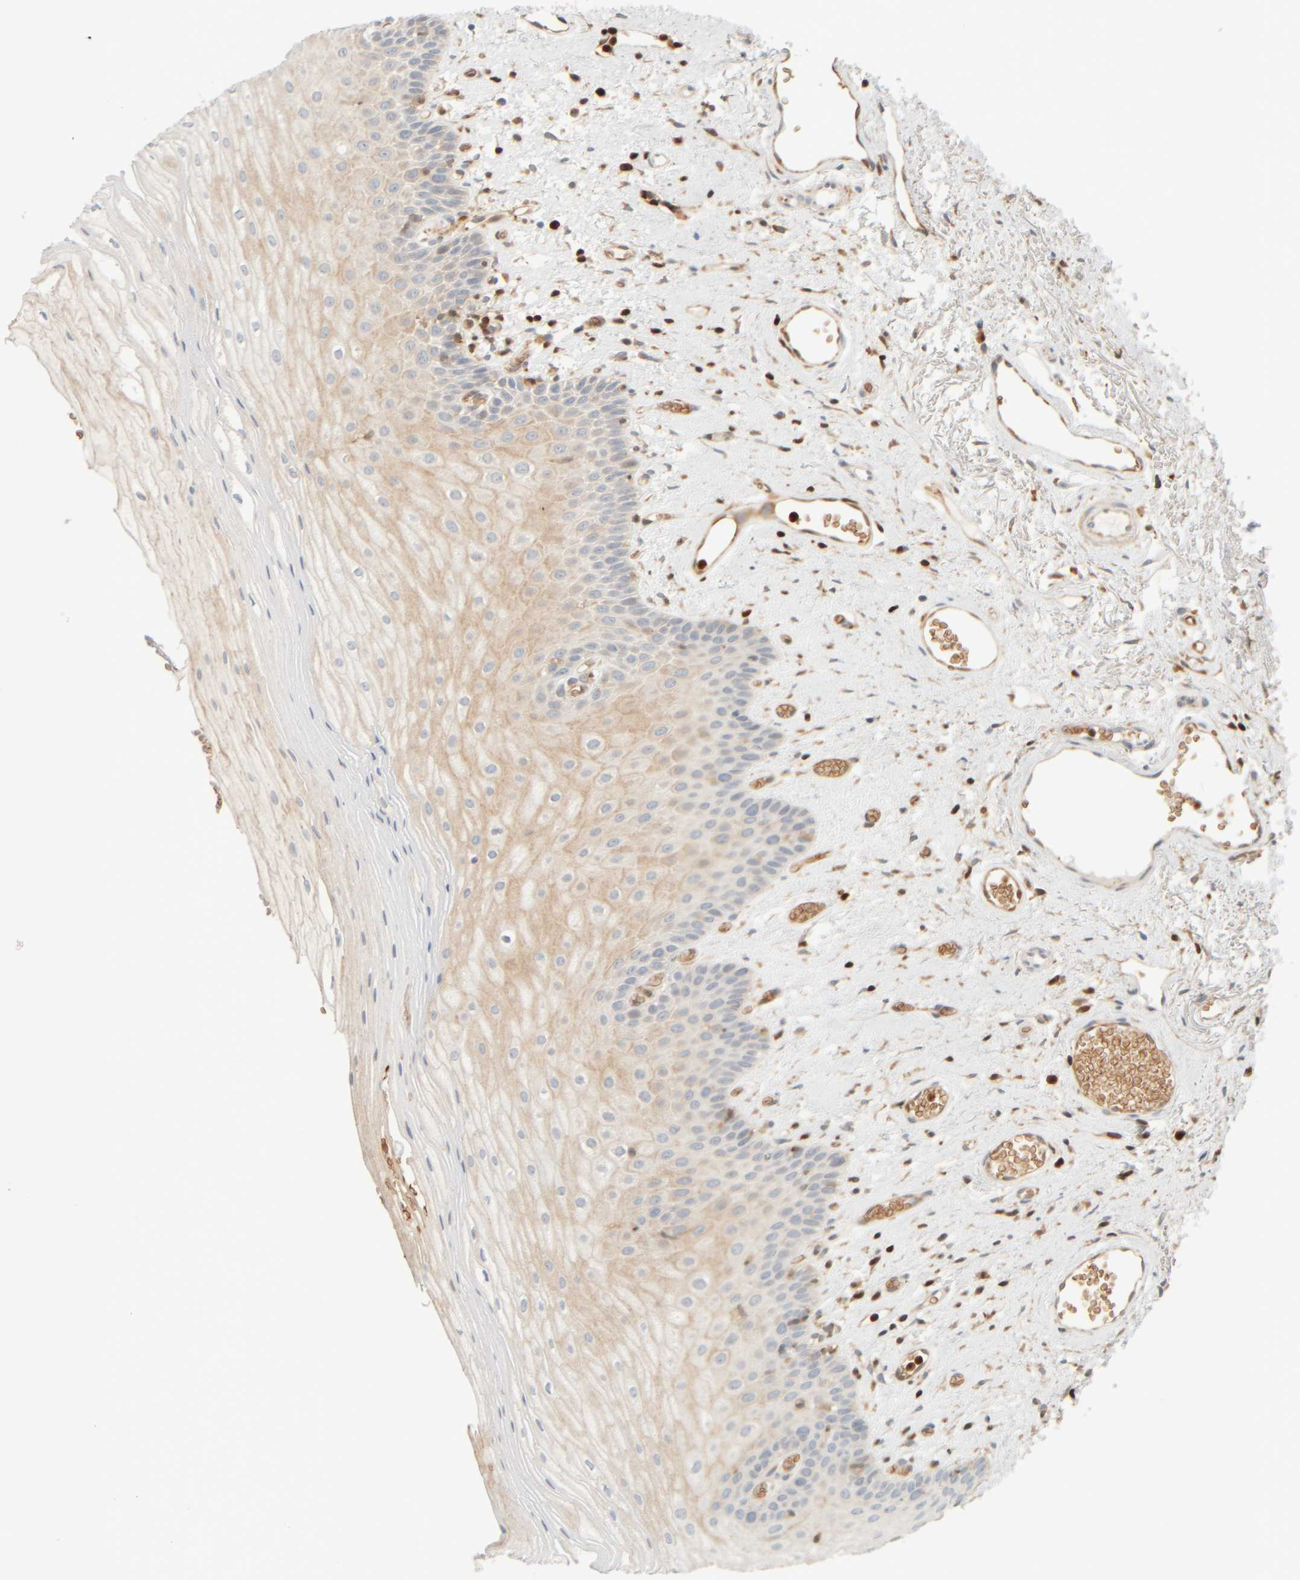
{"staining": {"intensity": "weak", "quantity": "25%-75%", "location": "cytoplasmic/membranous"}, "tissue": "oral mucosa", "cell_type": "Squamous epithelial cells", "image_type": "normal", "snomed": [{"axis": "morphology", "description": "Normal tissue, NOS"}, {"axis": "topography", "description": "Oral tissue"}], "caption": "Weak cytoplasmic/membranous protein expression is seen in approximately 25%-75% of squamous epithelial cells in oral mucosa. The protein of interest is stained brown, and the nuclei are stained in blue (DAB IHC with brightfield microscopy, high magnification).", "gene": "AARSD1", "patient": {"sex": "male", "age": 52}}